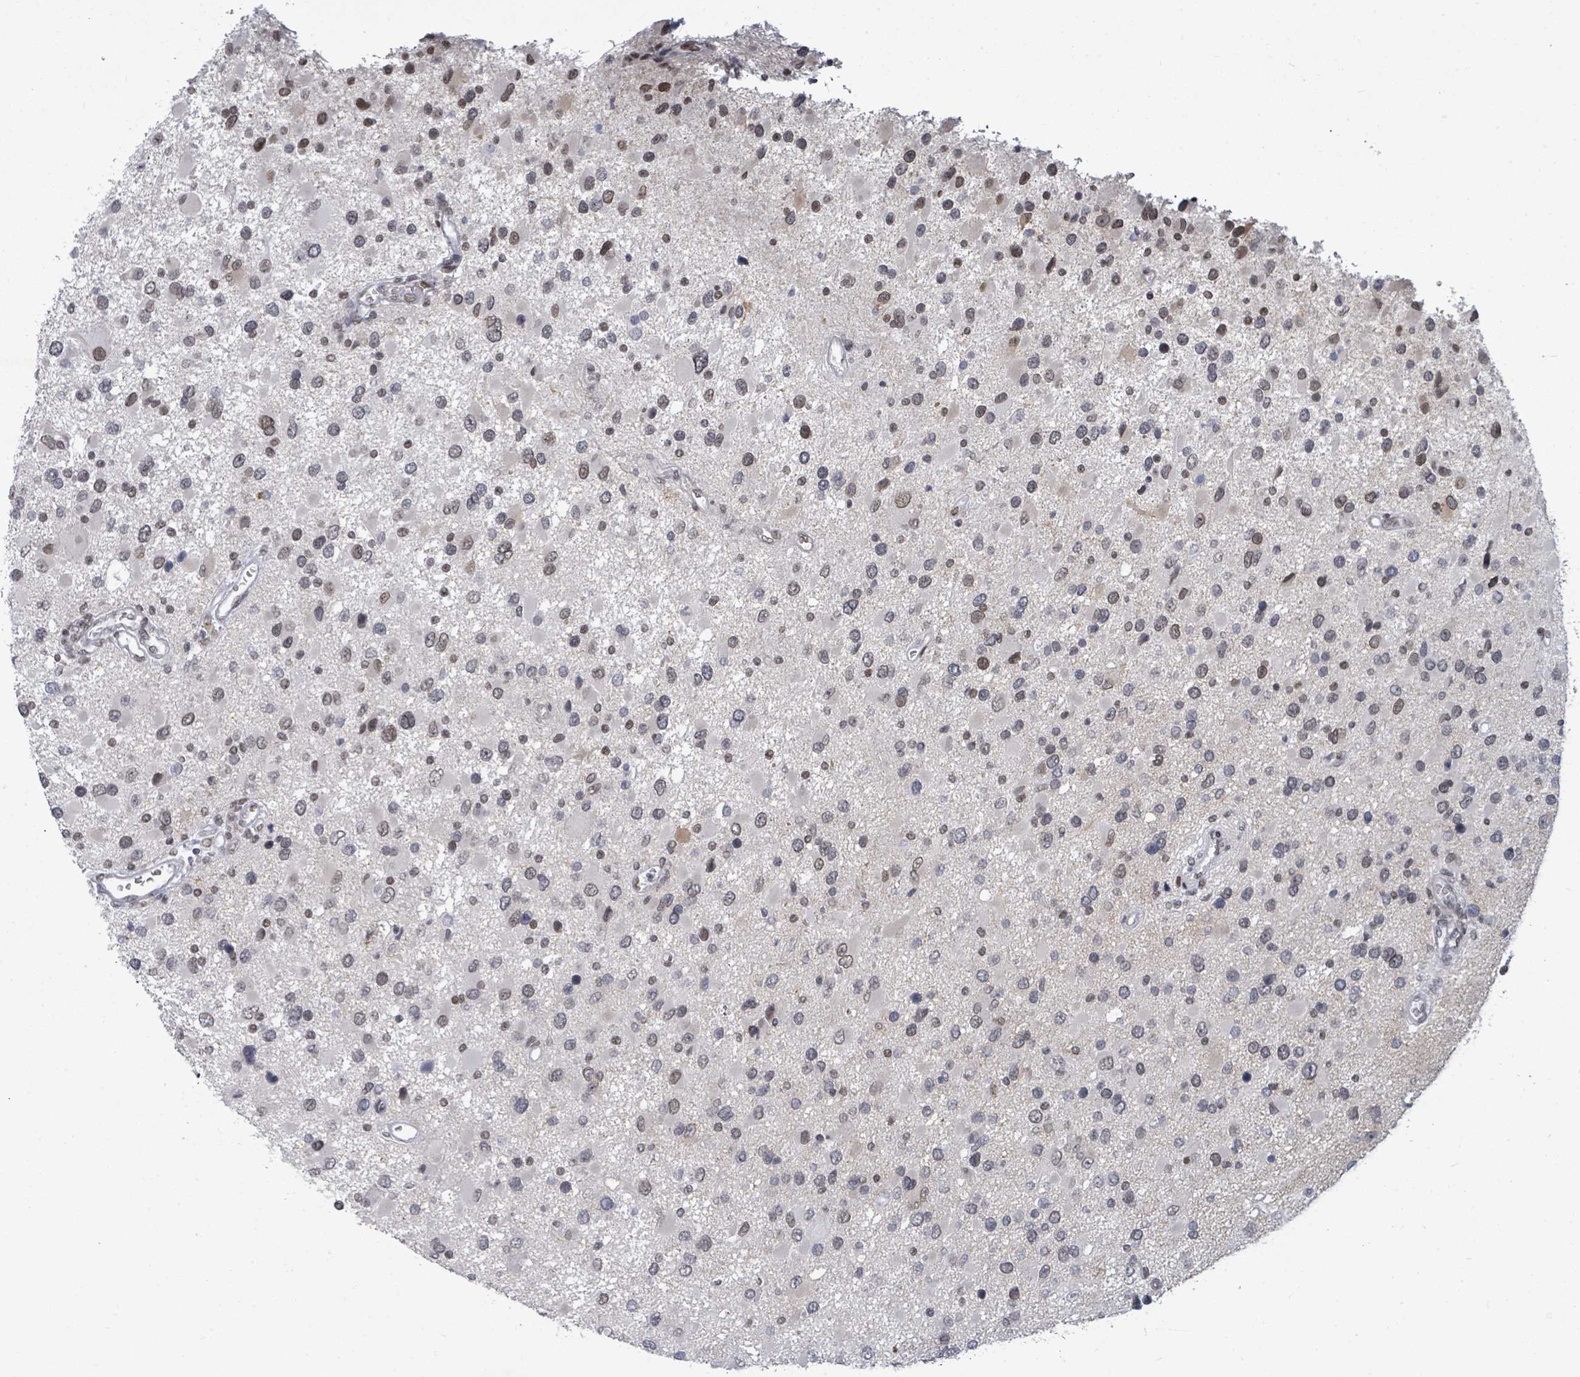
{"staining": {"intensity": "weak", "quantity": "25%-75%", "location": "nuclear"}, "tissue": "glioma", "cell_type": "Tumor cells", "image_type": "cancer", "snomed": [{"axis": "morphology", "description": "Glioma, malignant, High grade"}, {"axis": "topography", "description": "Brain"}], "caption": "About 25%-75% of tumor cells in high-grade glioma (malignant) show weak nuclear protein expression as visualized by brown immunohistochemical staining.", "gene": "ERCC5", "patient": {"sex": "male", "age": 53}}